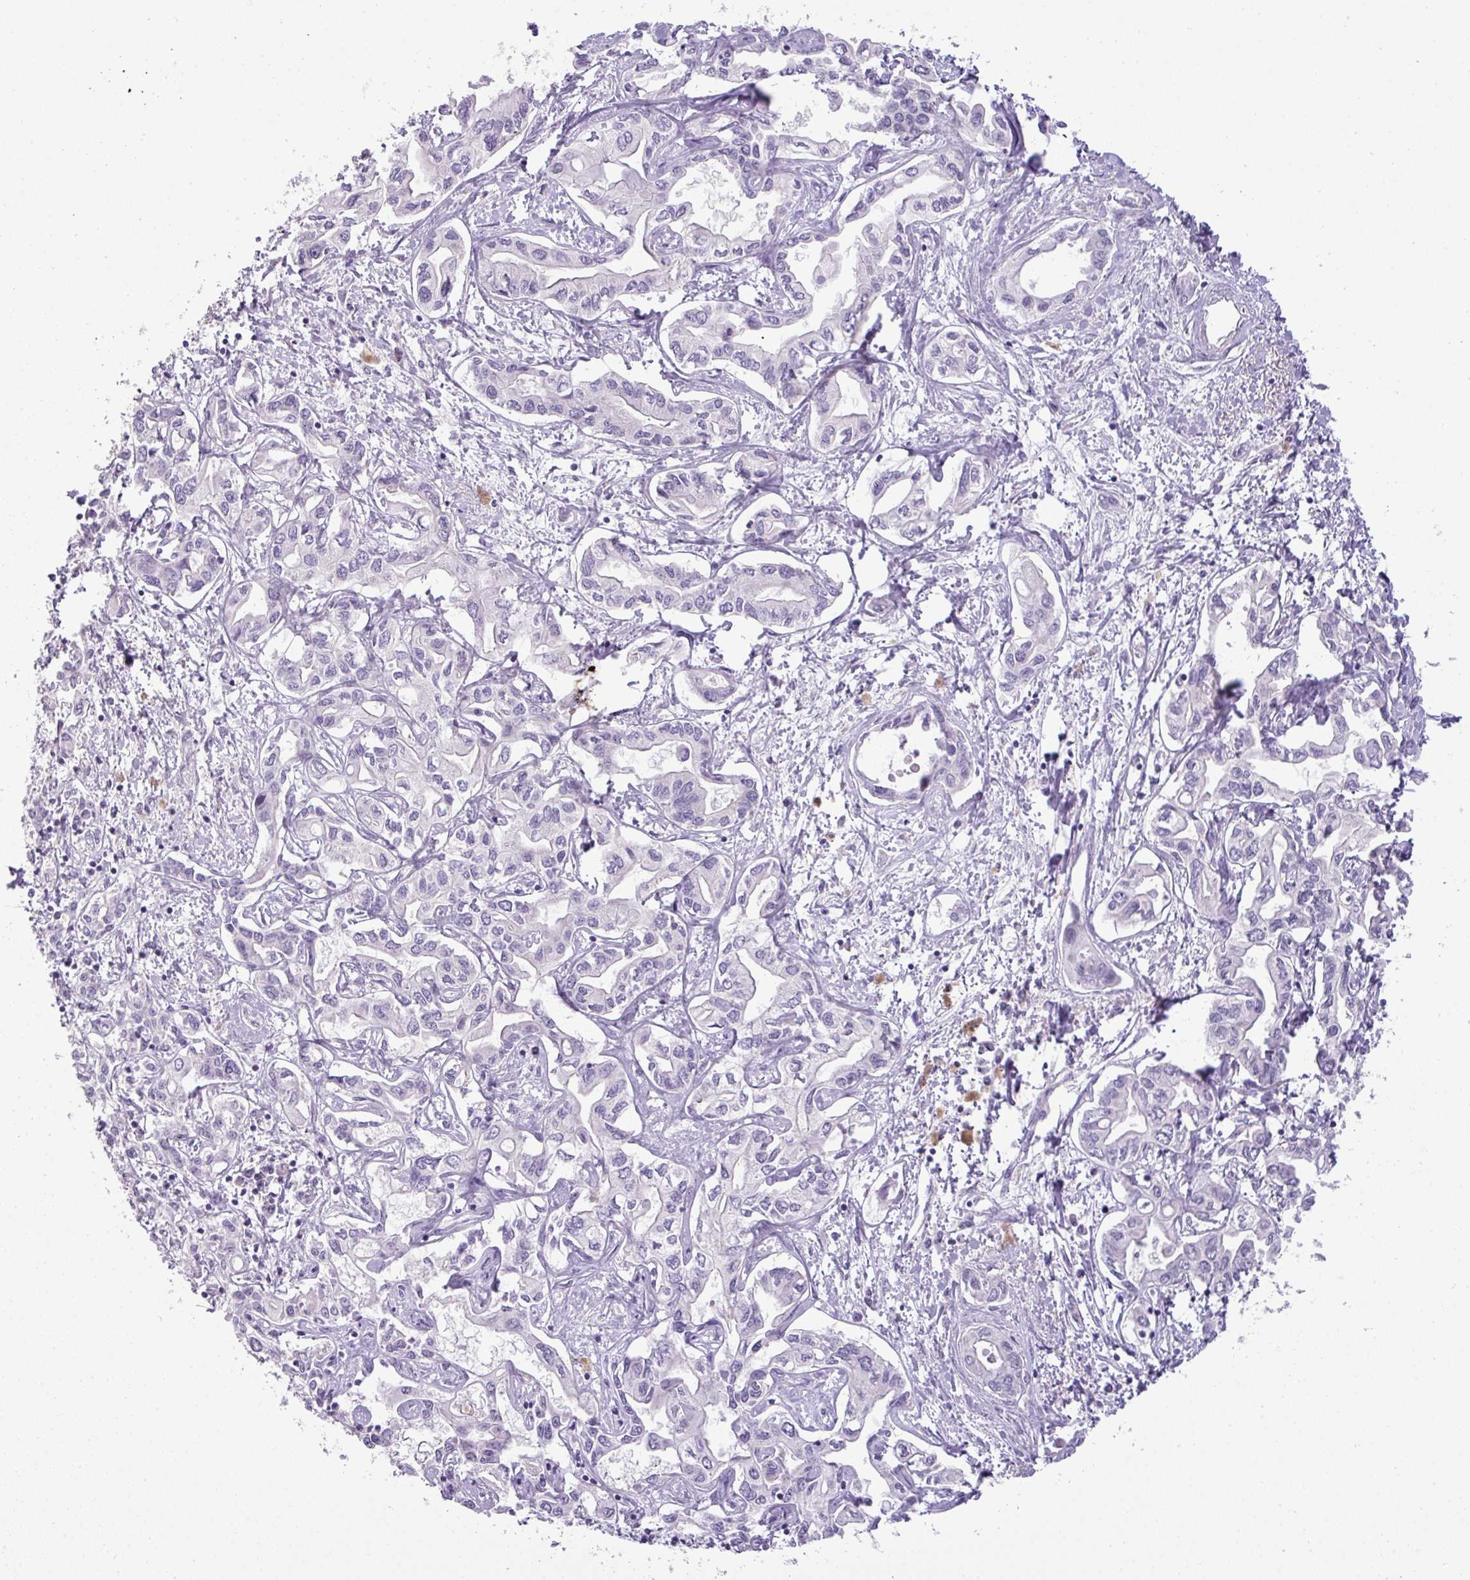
{"staining": {"intensity": "negative", "quantity": "none", "location": "none"}, "tissue": "liver cancer", "cell_type": "Tumor cells", "image_type": "cancer", "snomed": [{"axis": "morphology", "description": "Cholangiocarcinoma"}, {"axis": "topography", "description": "Liver"}], "caption": "High power microscopy photomicrograph of an immunohistochemistry (IHC) image of liver cancer, revealing no significant positivity in tumor cells.", "gene": "ENSG00000273748", "patient": {"sex": "female", "age": 64}}